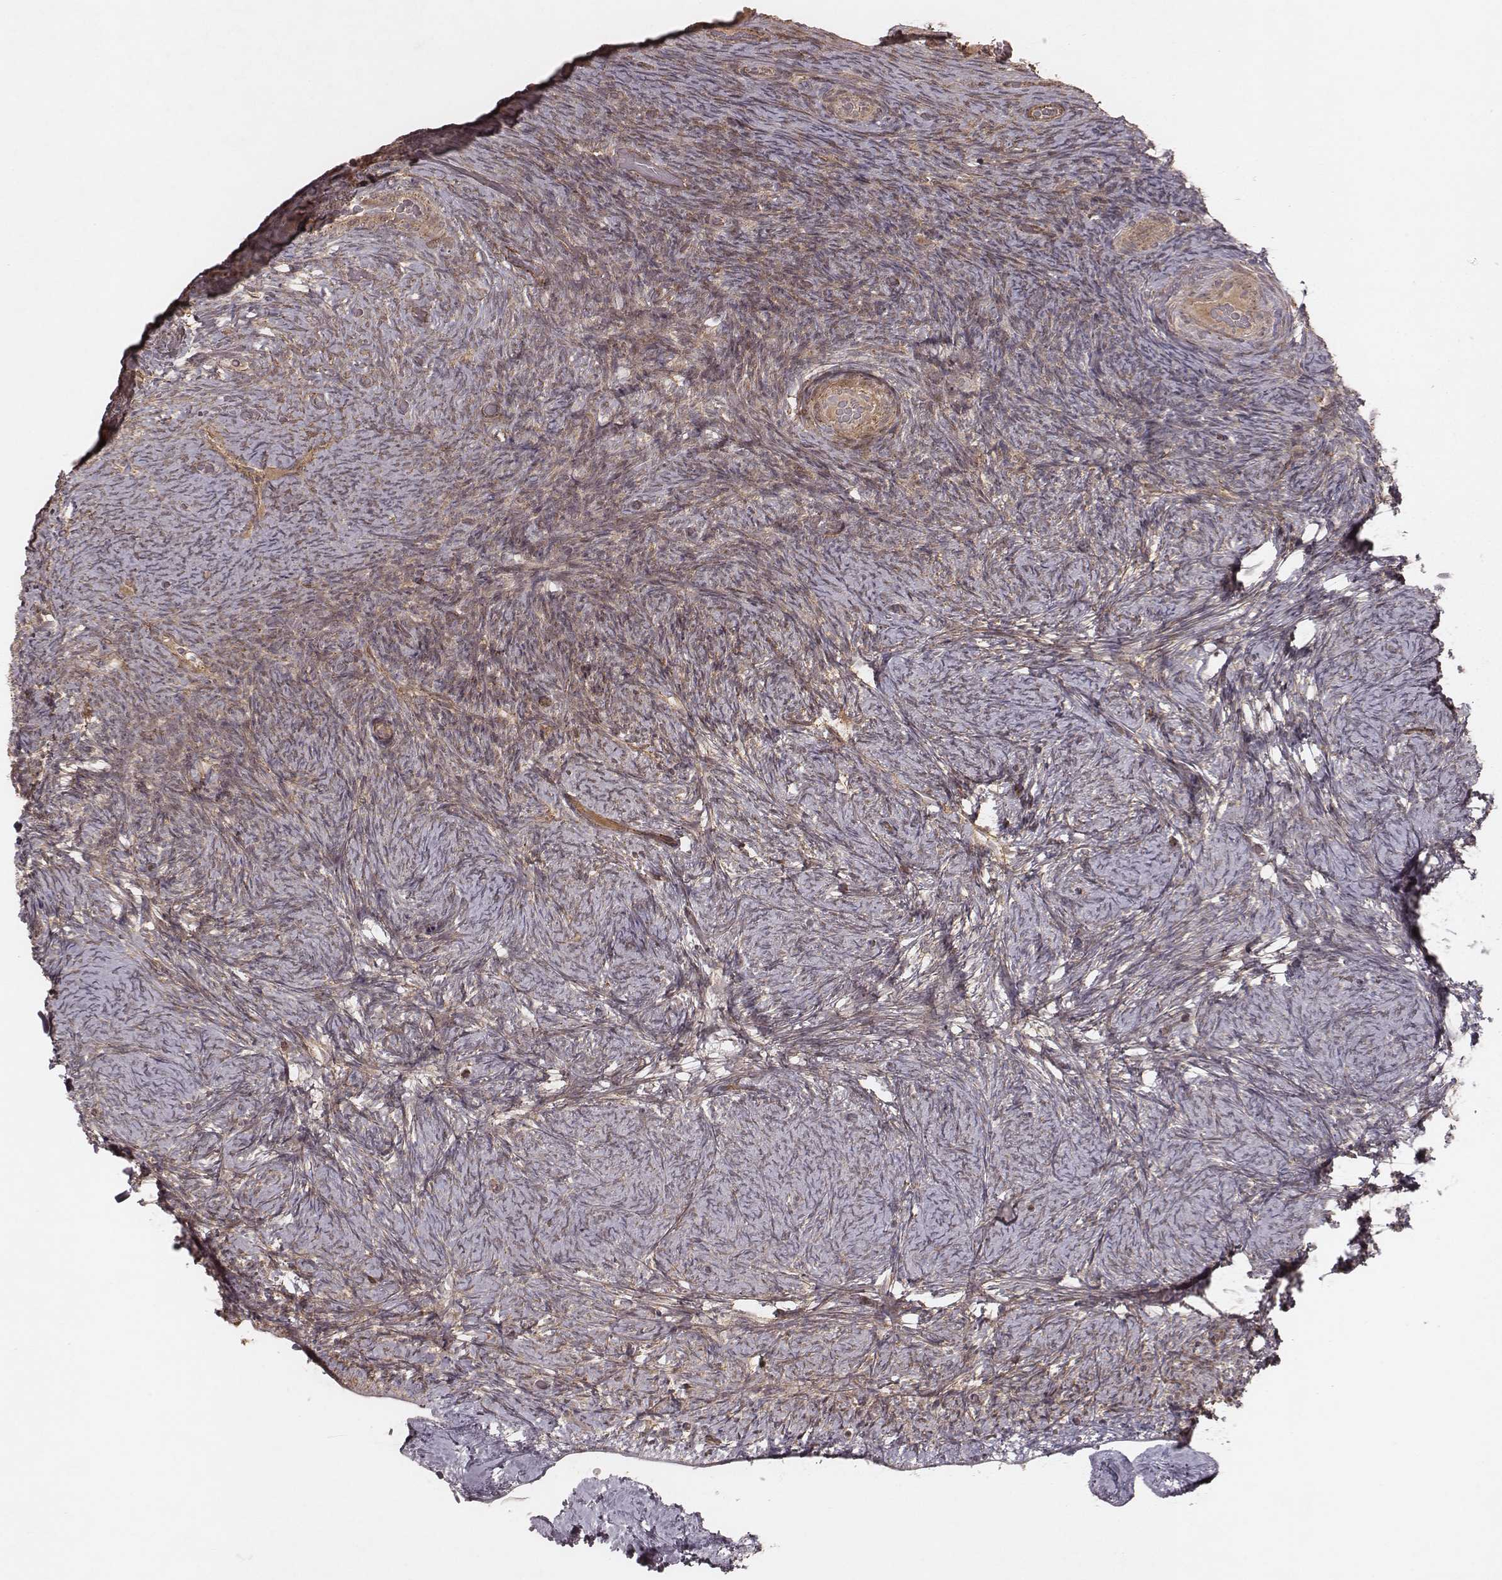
{"staining": {"intensity": "weak", "quantity": "25%-75%", "location": "cytoplasmic/membranous"}, "tissue": "ovary", "cell_type": "Ovarian stroma cells", "image_type": "normal", "snomed": [{"axis": "morphology", "description": "Normal tissue, NOS"}, {"axis": "topography", "description": "Ovary"}], "caption": "Protein expression analysis of normal ovary shows weak cytoplasmic/membranous expression in approximately 25%-75% of ovarian stroma cells.", "gene": "NDUFA7", "patient": {"sex": "female", "age": 34}}